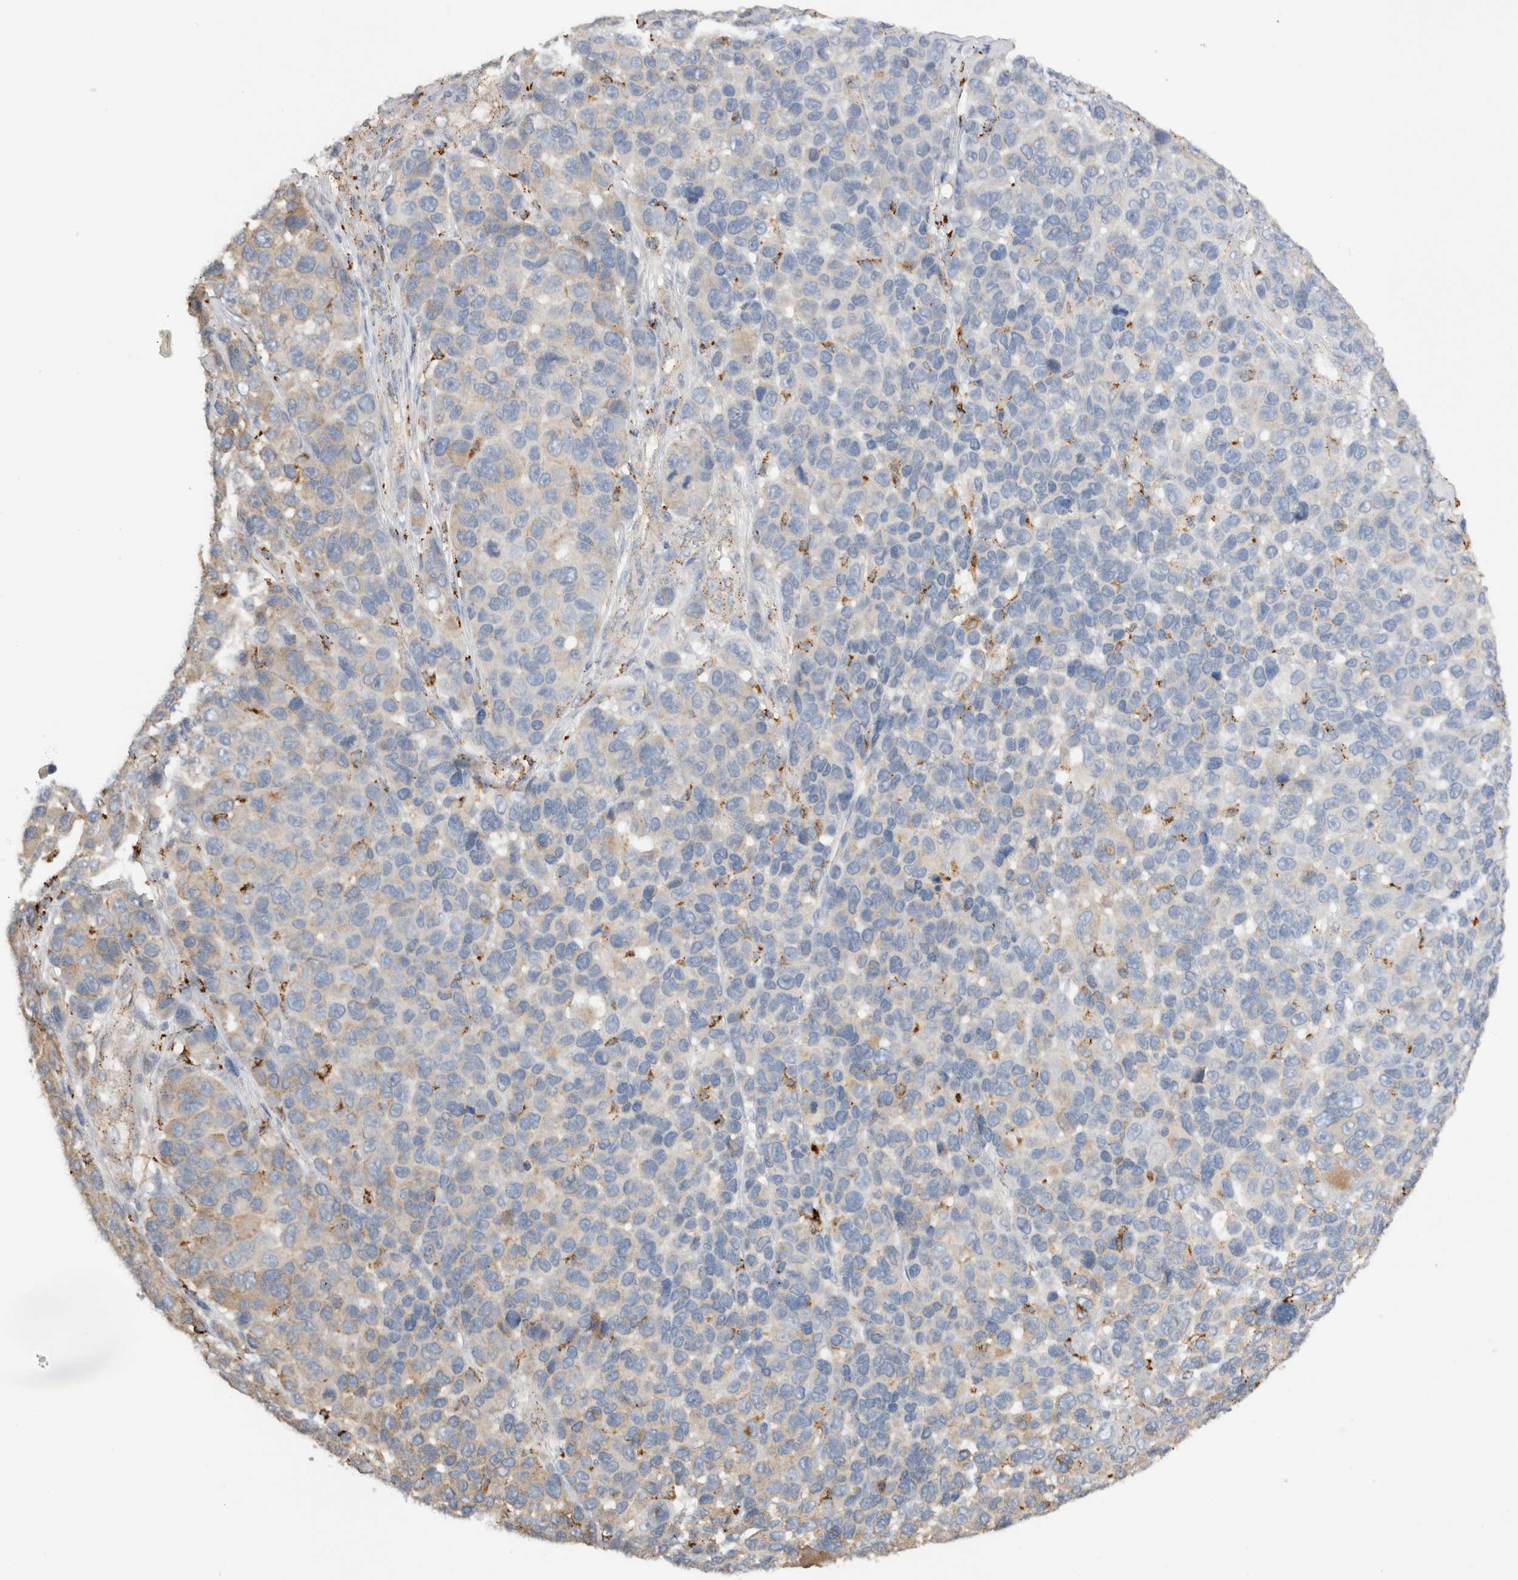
{"staining": {"intensity": "weak", "quantity": "<25%", "location": "cytoplasmic/membranous"}, "tissue": "melanoma", "cell_type": "Tumor cells", "image_type": "cancer", "snomed": [{"axis": "morphology", "description": "Malignant melanoma, NOS"}, {"axis": "topography", "description": "Skin"}], "caption": "High magnification brightfield microscopy of malignant melanoma stained with DAB (3,3'-diaminobenzidine) (brown) and counterstained with hematoxylin (blue): tumor cells show no significant expression.", "gene": "GNS", "patient": {"sex": "male", "age": 53}}